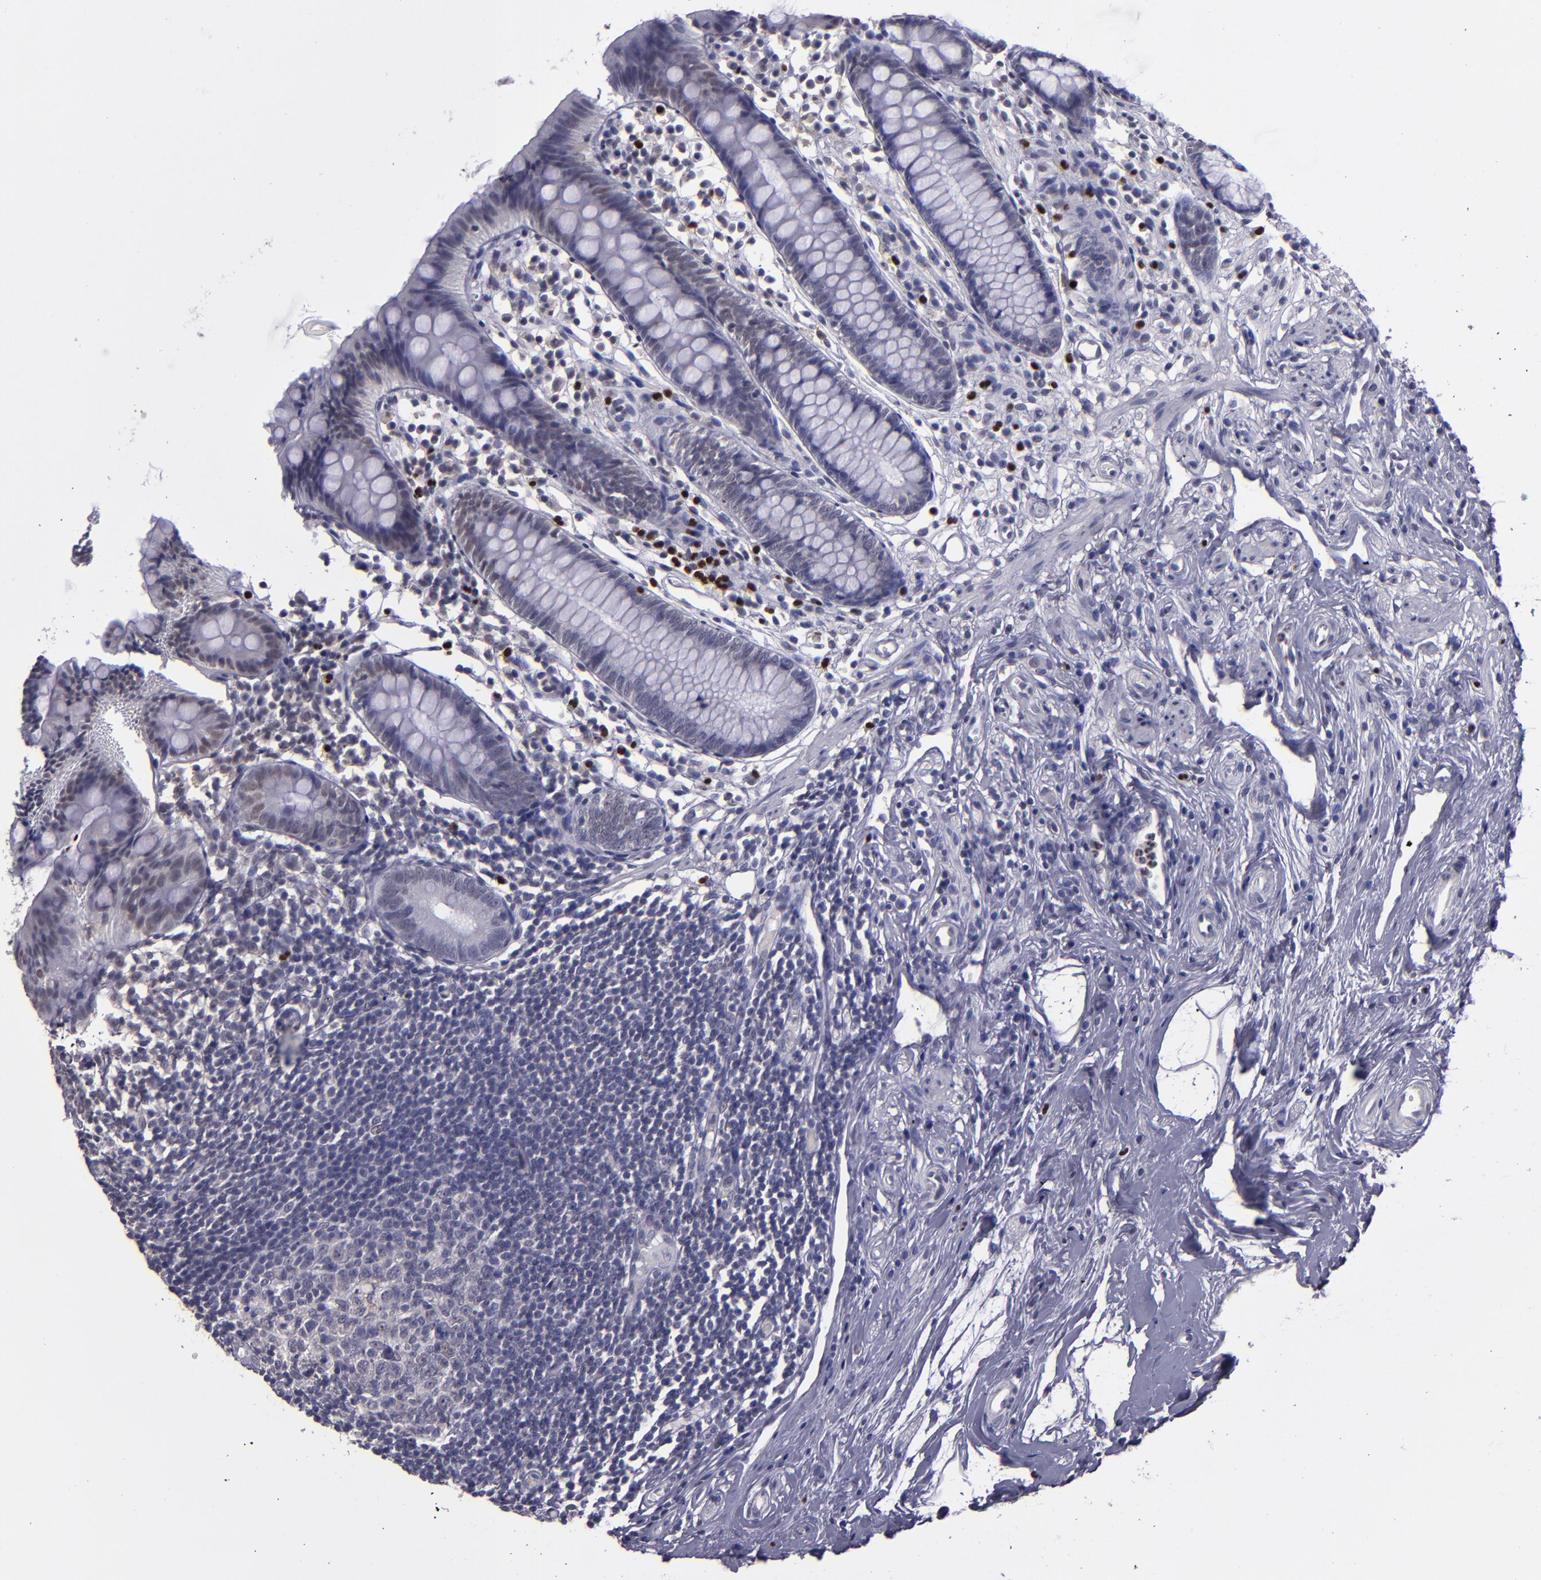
{"staining": {"intensity": "negative", "quantity": "none", "location": "none"}, "tissue": "appendix", "cell_type": "Glandular cells", "image_type": "normal", "snomed": [{"axis": "morphology", "description": "Normal tissue, NOS"}, {"axis": "topography", "description": "Appendix"}], "caption": "Protein analysis of benign appendix exhibits no significant staining in glandular cells. (Stains: DAB IHC with hematoxylin counter stain, Microscopy: brightfield microscopy at high magnification).", "gene": "CEBPE", "patient": {"sex": "male", "age": 38}}